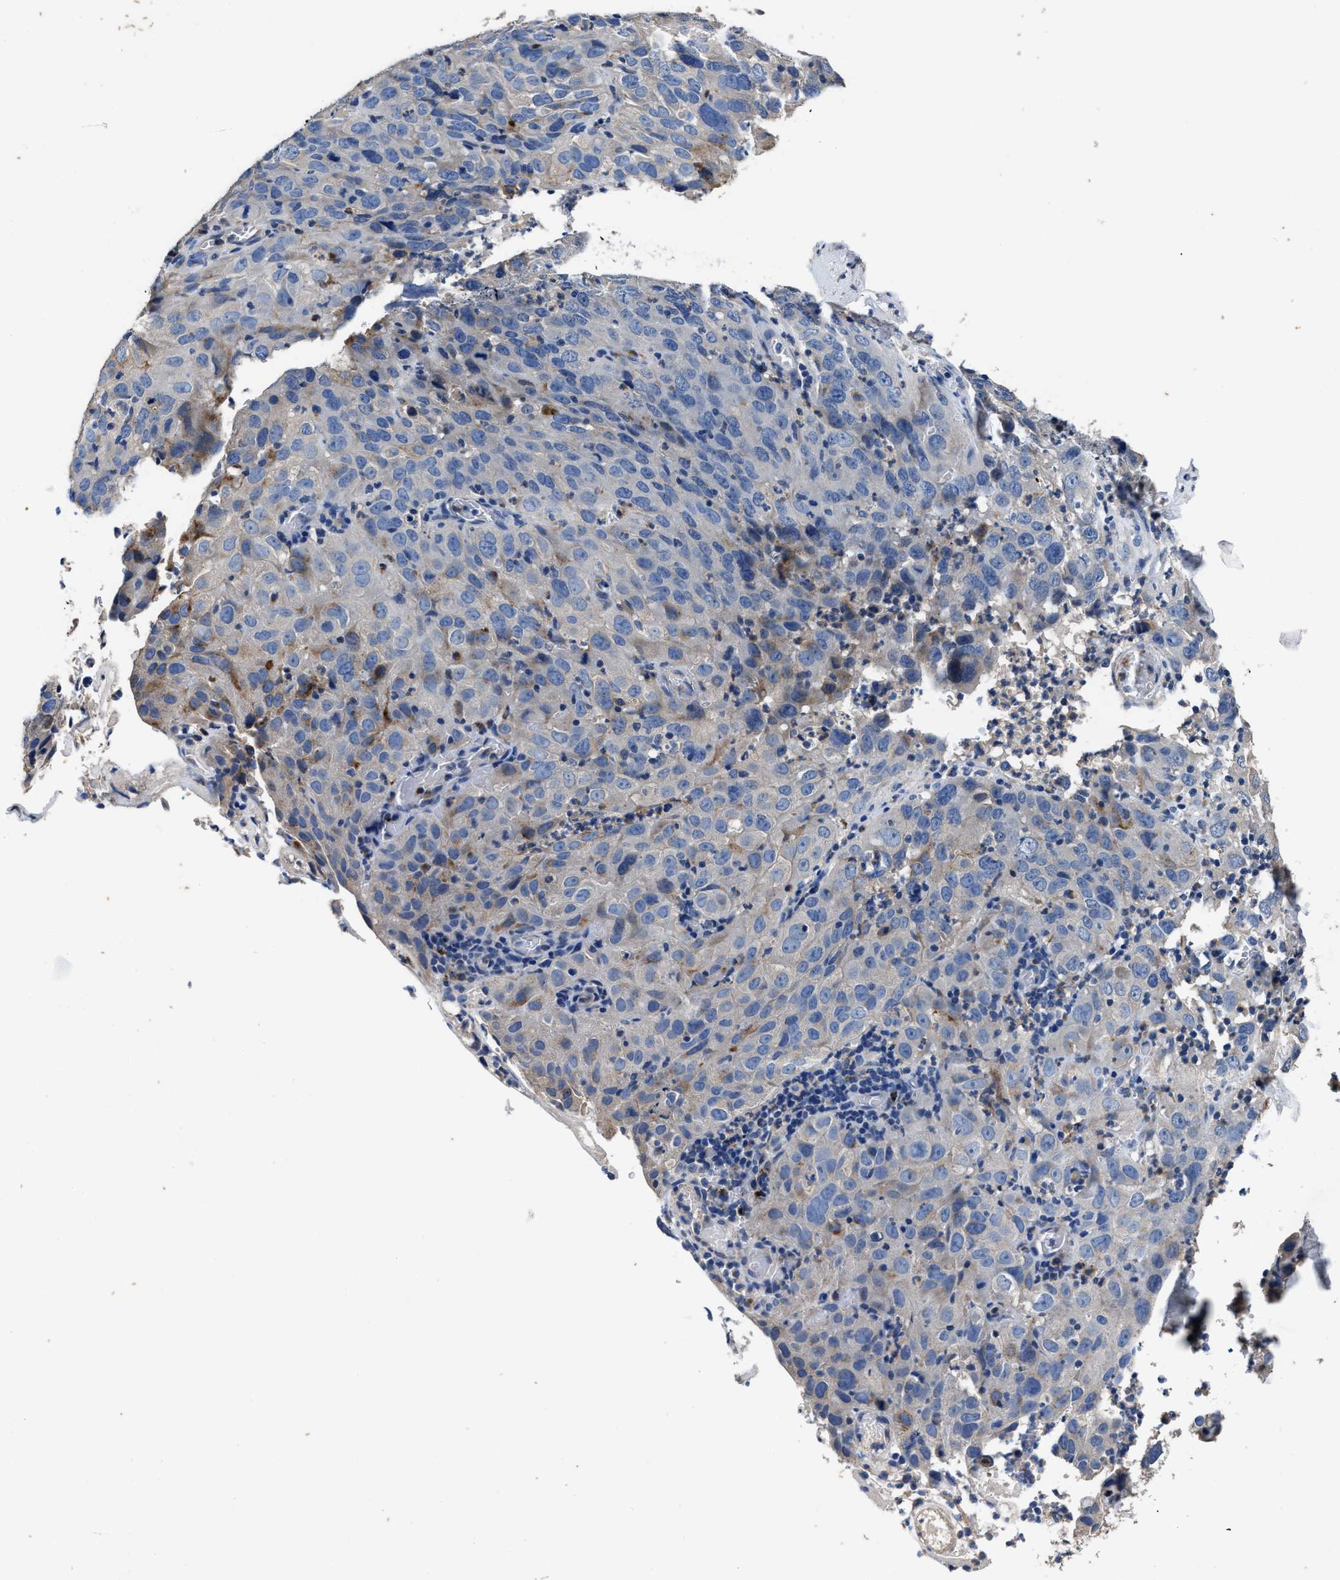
{"staining": {"intensity": "negative", "quantity": "none", "location": "none"}, "tissue": "cervical cancer", "cell_type": "Tumor cells", "image_type": "cancer", "snomed": [{"axis": "morphology", "description": "Squamous cell carcinoma, NOS"}, {"axis": "topography", "description": "Cervix"}], "caption": "Immunohistochemistry (IHC) photomicrograph of neoplastic tissue: human cervical squamous cell carcinoma stained with DAB (3,3'-diaminobenzidine) reveals no significant protein staining in tumor cells.", "gene": "UBR4", "patient": {"sex": "female", "age": 32}}